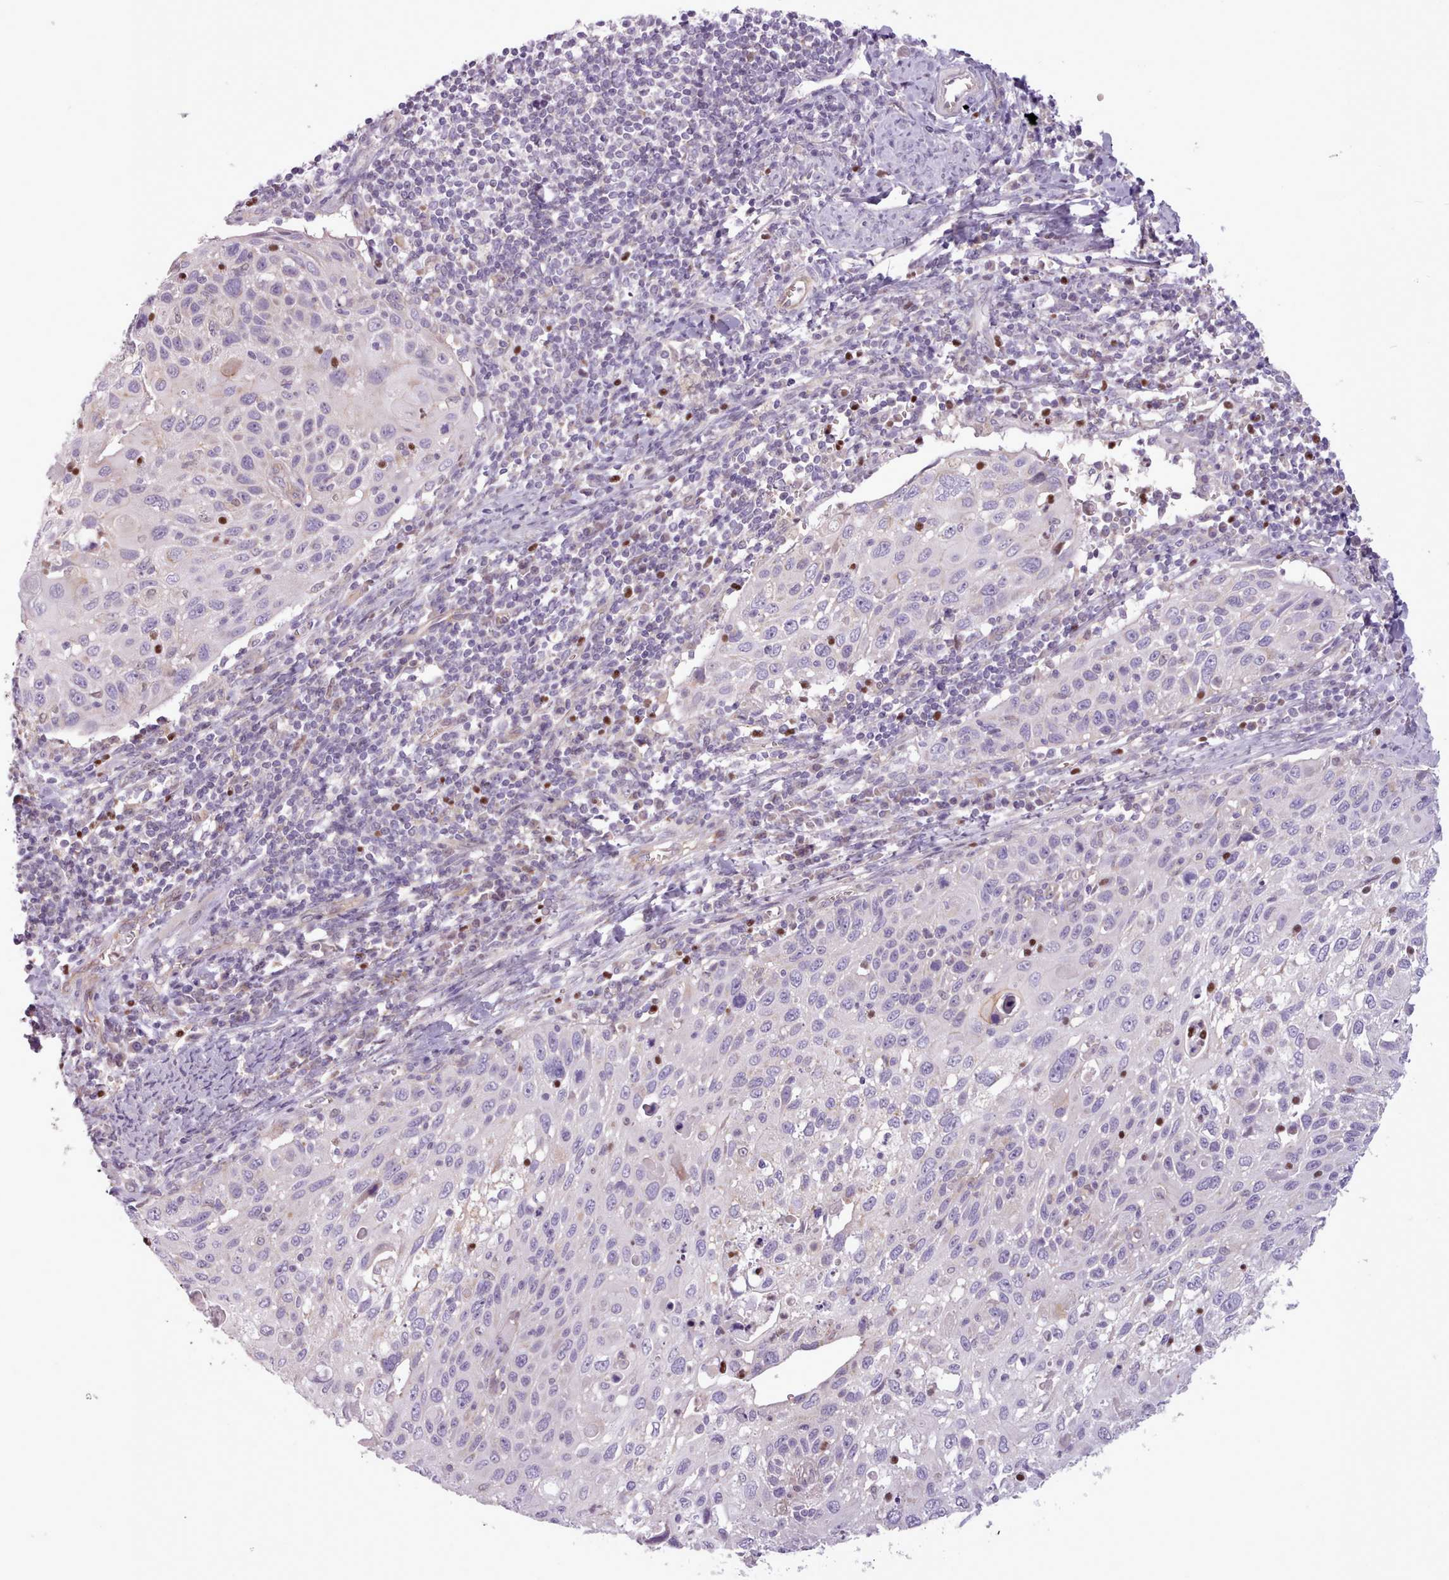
{"staining": {"intensity": "negative", "quantity": "none", "location": "none"}, "tissue": "cervical cancer", "cell_type": "Tumor cells", "image_type": "cancer", "snomed": [{"axis": "morphology", "description": "Squamous cell carcinoma, NOS"}, {"axis": "topography", "description": "Cervix"}], "caption": "Immunohistochemistry (IHC) micrograph of cervical cancer (squamous cell carcinoma) stained for a protein (brown), which reveals no positivity in tumor cells. (Stains: DAB (3,3'-diaminobenzidine) immunohistochemistry (IHC) with hematoxylin counter stain, Microscopy: brightfield microscopy at high magnification).", "gene": "SLURP1", "patient": {"sex": "female", "age": 70}}